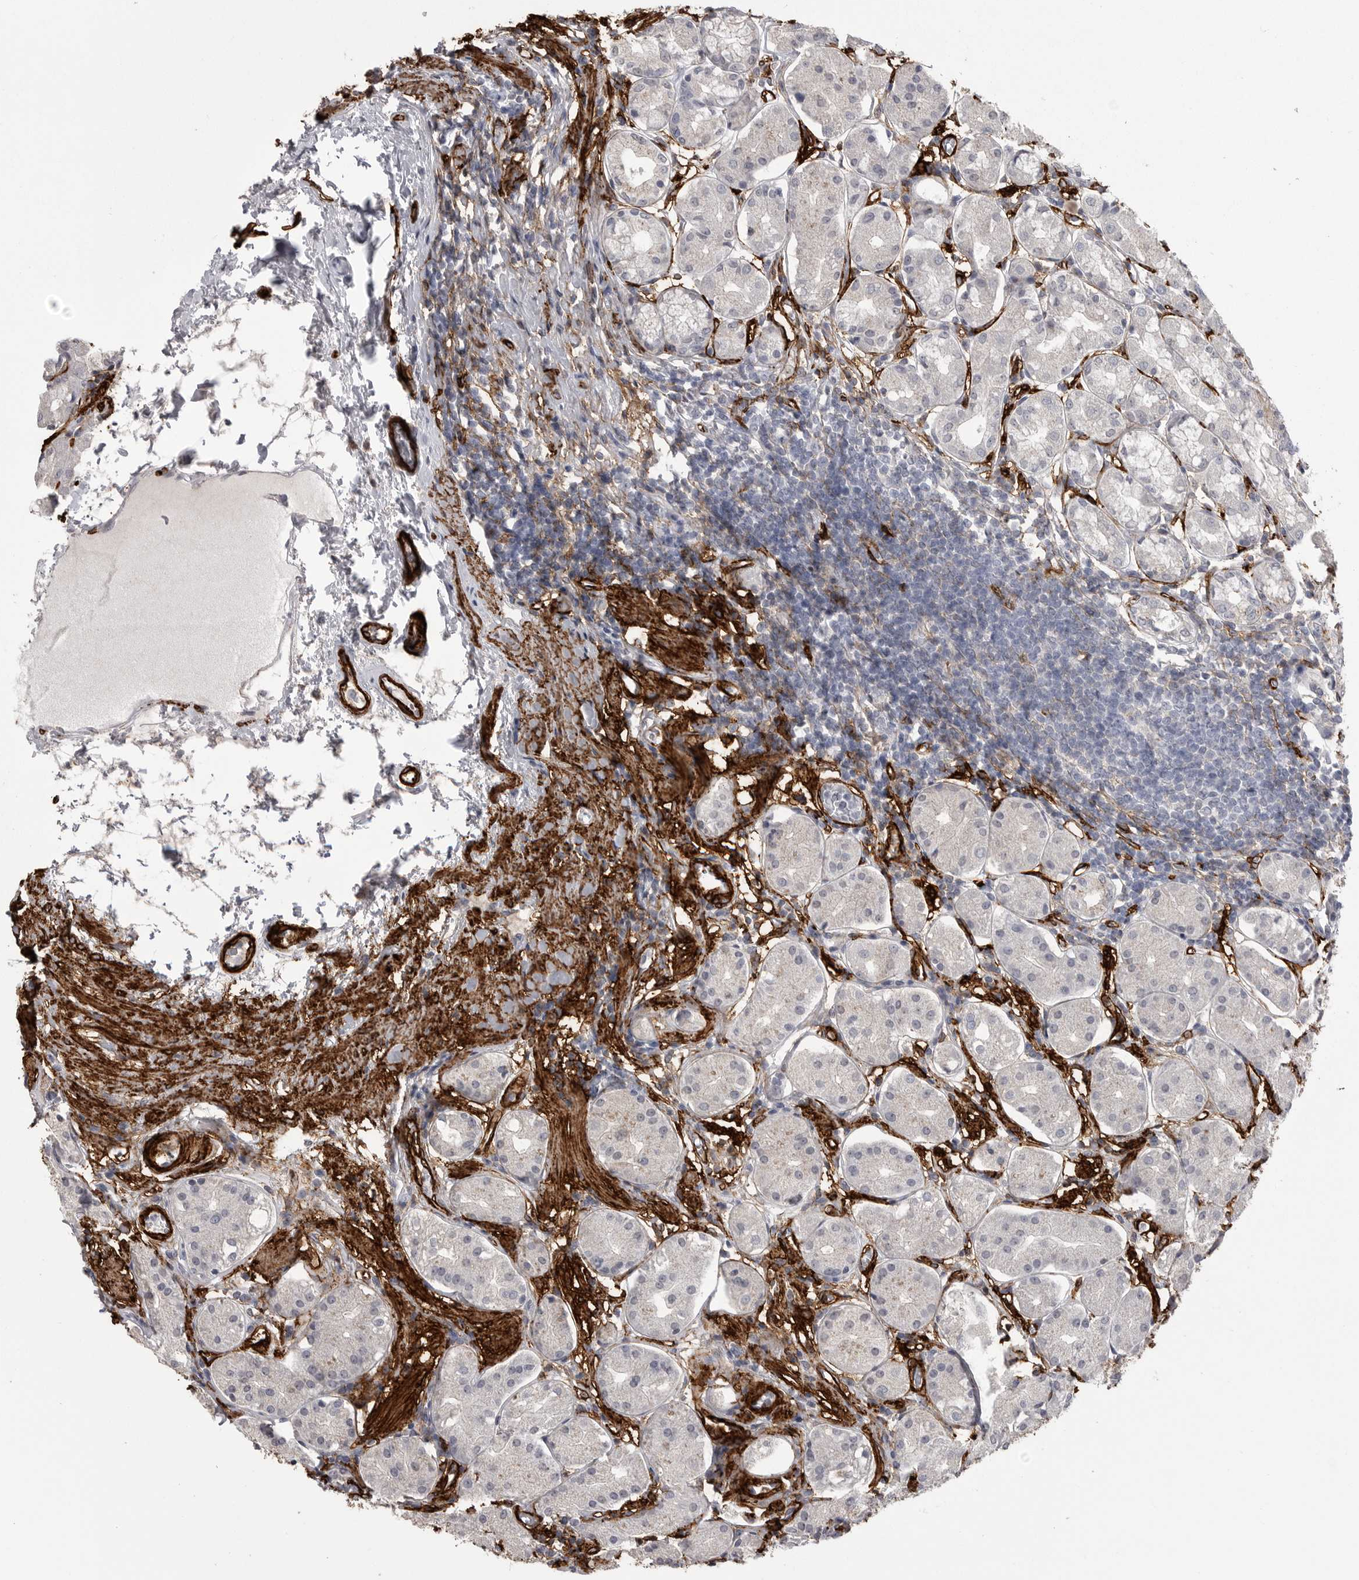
{"staining": {"intensity": "negative", "quantity": "none", "location": "none"}, "tissue": "stomach", "cell_type": "Glandular cells", "image_type": "normal", "snomed": [{"axis": "morphology", "description": "Normal tissue, NOS"}, {"axis": "topography", "description": "Stomach, lower"}], "caption": "This is a micrograph of immunohistochemistry staining of benign stomach, which shows no staining in glandular cells. (Brightfield microscopy of DAB immunohistochemistry at high magnification).", "gene": "AOC3", "patient": {"sex": "female", "age": 56}}